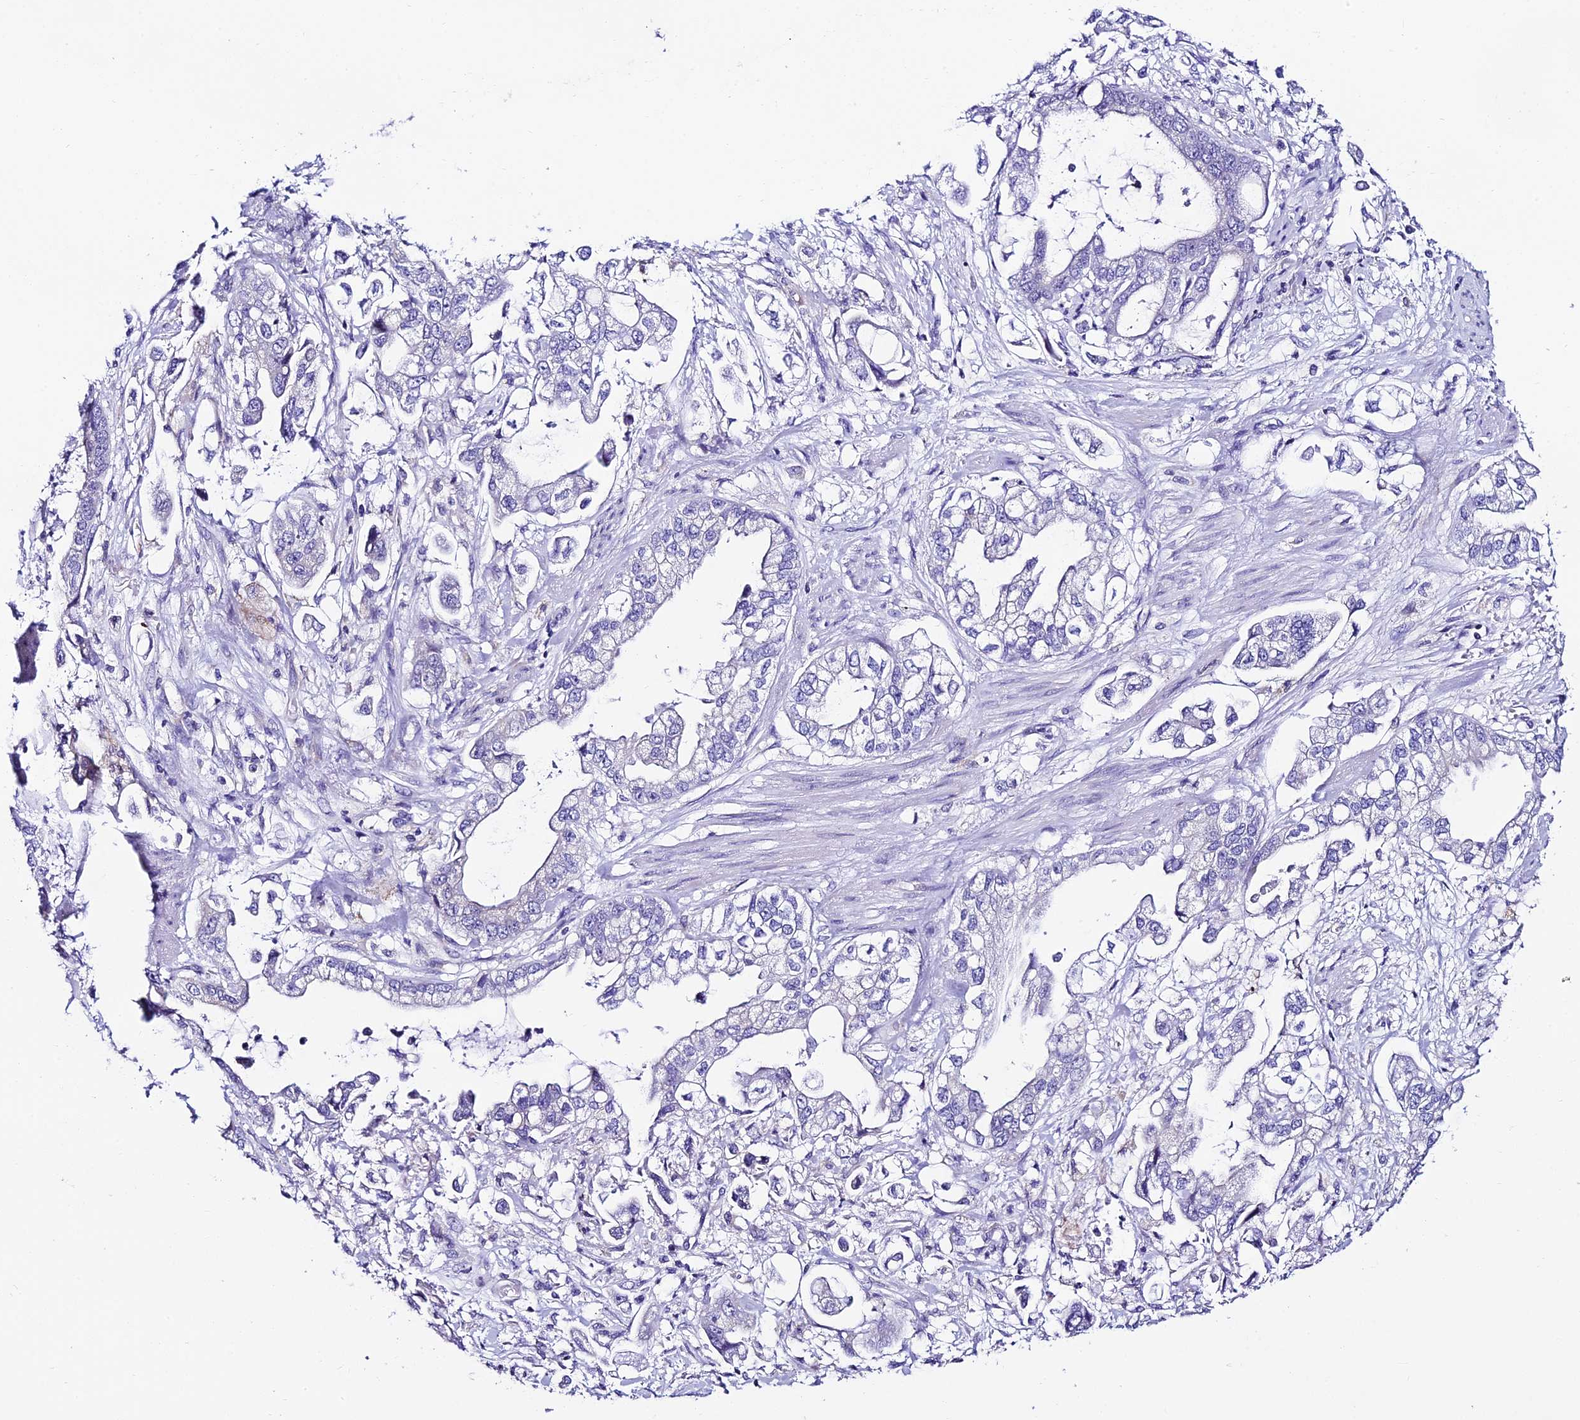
{"staining": {"intensity": "negative", "quantity": "none", "location": "none"}, "tissue": "stomach cancer", "cell_type": "Tumor cells", "image_type": "cancer", "snomed": [{"axis": "morphology", "description": "Adenocarcinoma, NOS"}, {"axis": "topography", "description": "Stomach"}], "caption": "Protein analysis of stomach cancer (adenocarcinoma) demonstrates no significant staining in tumor cells.", "gene": "REEP4", "patient": {"sex": "male", "age": 62}}